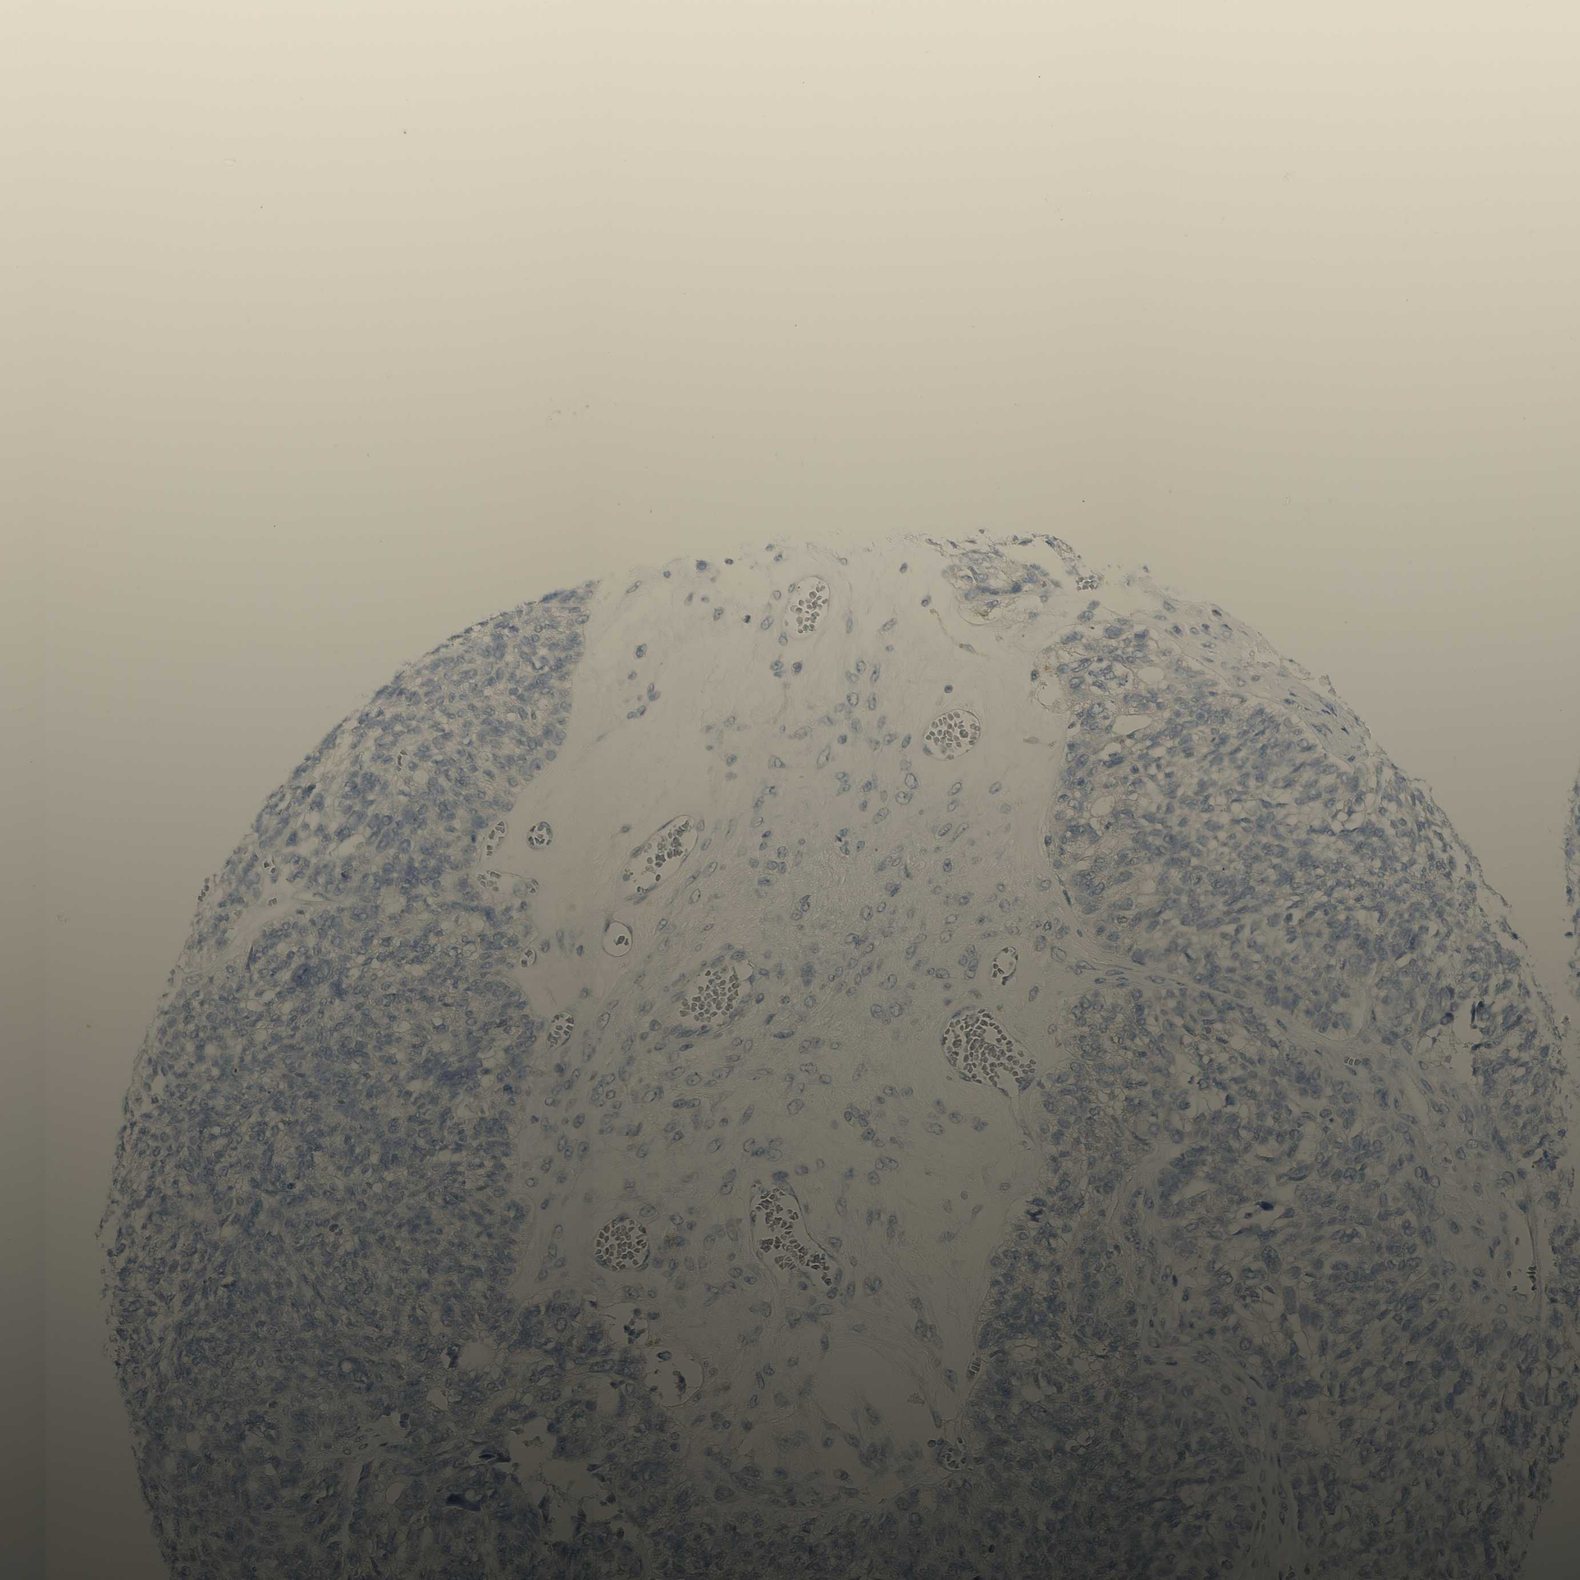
{"staining": {"intensity": "negative", "quantity": "none", "location": "none"}, "tissue": "ovarian cancer", "cell_type": "Tumor cells", "image_type": "cancer", "snomed": [{"axis": "morphology", "description": "Cystadenocarcinoma, serous, NOS"}, {"axis": "topography", "description": "Ovary"}], "caption": "Immunohistochemical staining of ovarian serous cystadenocarcinoma shows no significant staining in tumor cells. (DAB (3,3'-diaminobenzidine) immunohistochemistry (IHC), high magnification).", "gene": "CD207", "patient": {"sex": "female", "age": 79}}